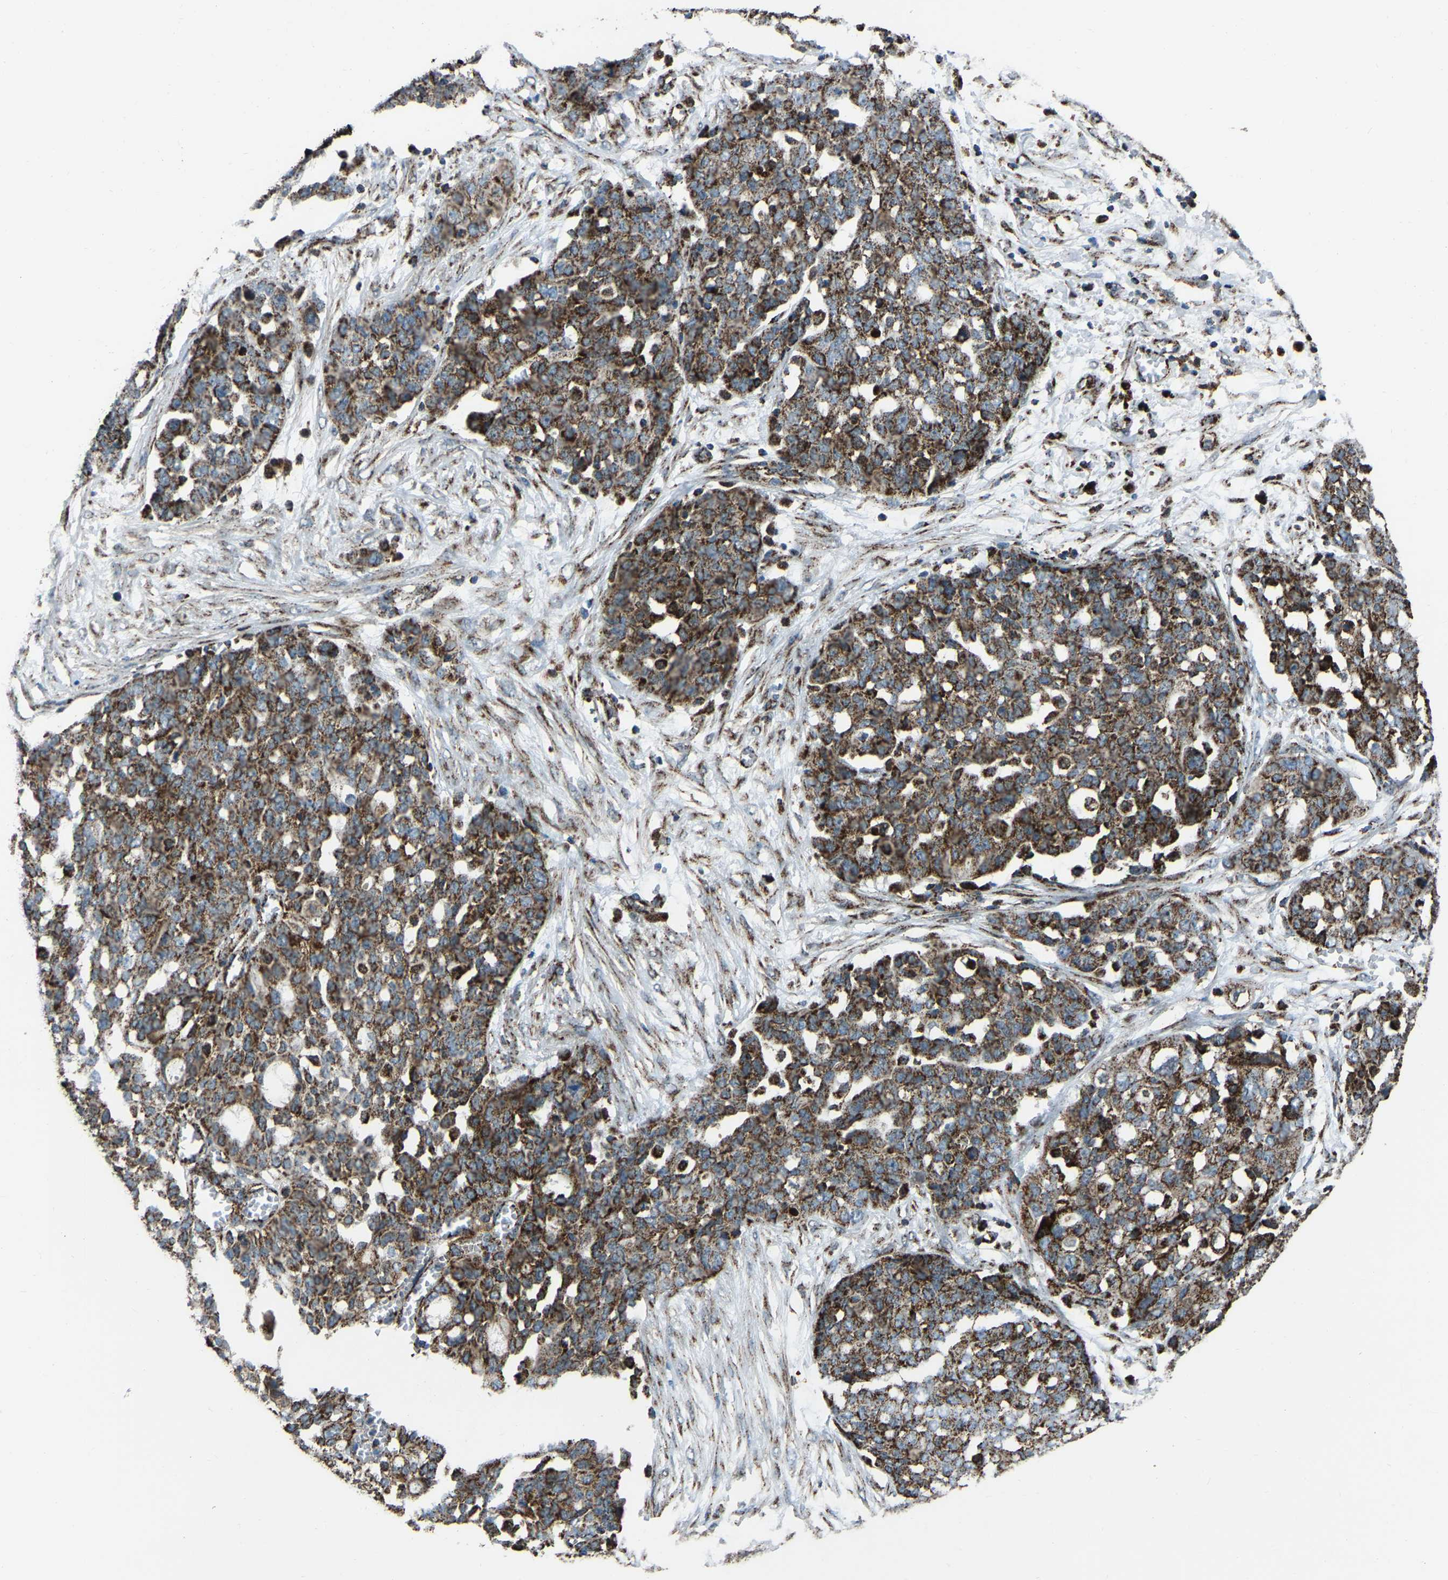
{"staining": {"intensity": "moderate", "quantity": ">75%", "location": "cytoplasmic/membranous"}, "tissue": "ovarian cancer", "cell_type": "Tumor cells", "image_type": "cancer", "snomed": [{"axis": "morphology", "description": "Cystadenocarcinoma, serous, NOS"}, {"axis": "topography", "description": "Soft tissue"}, {"axis": "topography", "description": "Ovary"}], "caption": "Protein expression analysis of human ovarian cancer (serous cystadenocarcinoma) reveals moderate cytoplasmic/membranous expression in approximately >75% of tumor cells. The protein of interest is shown in brown color, while the nuclei are stained blue.", "gene": "AKR1A1", "patient": {"sex": "female", "age": 57}}